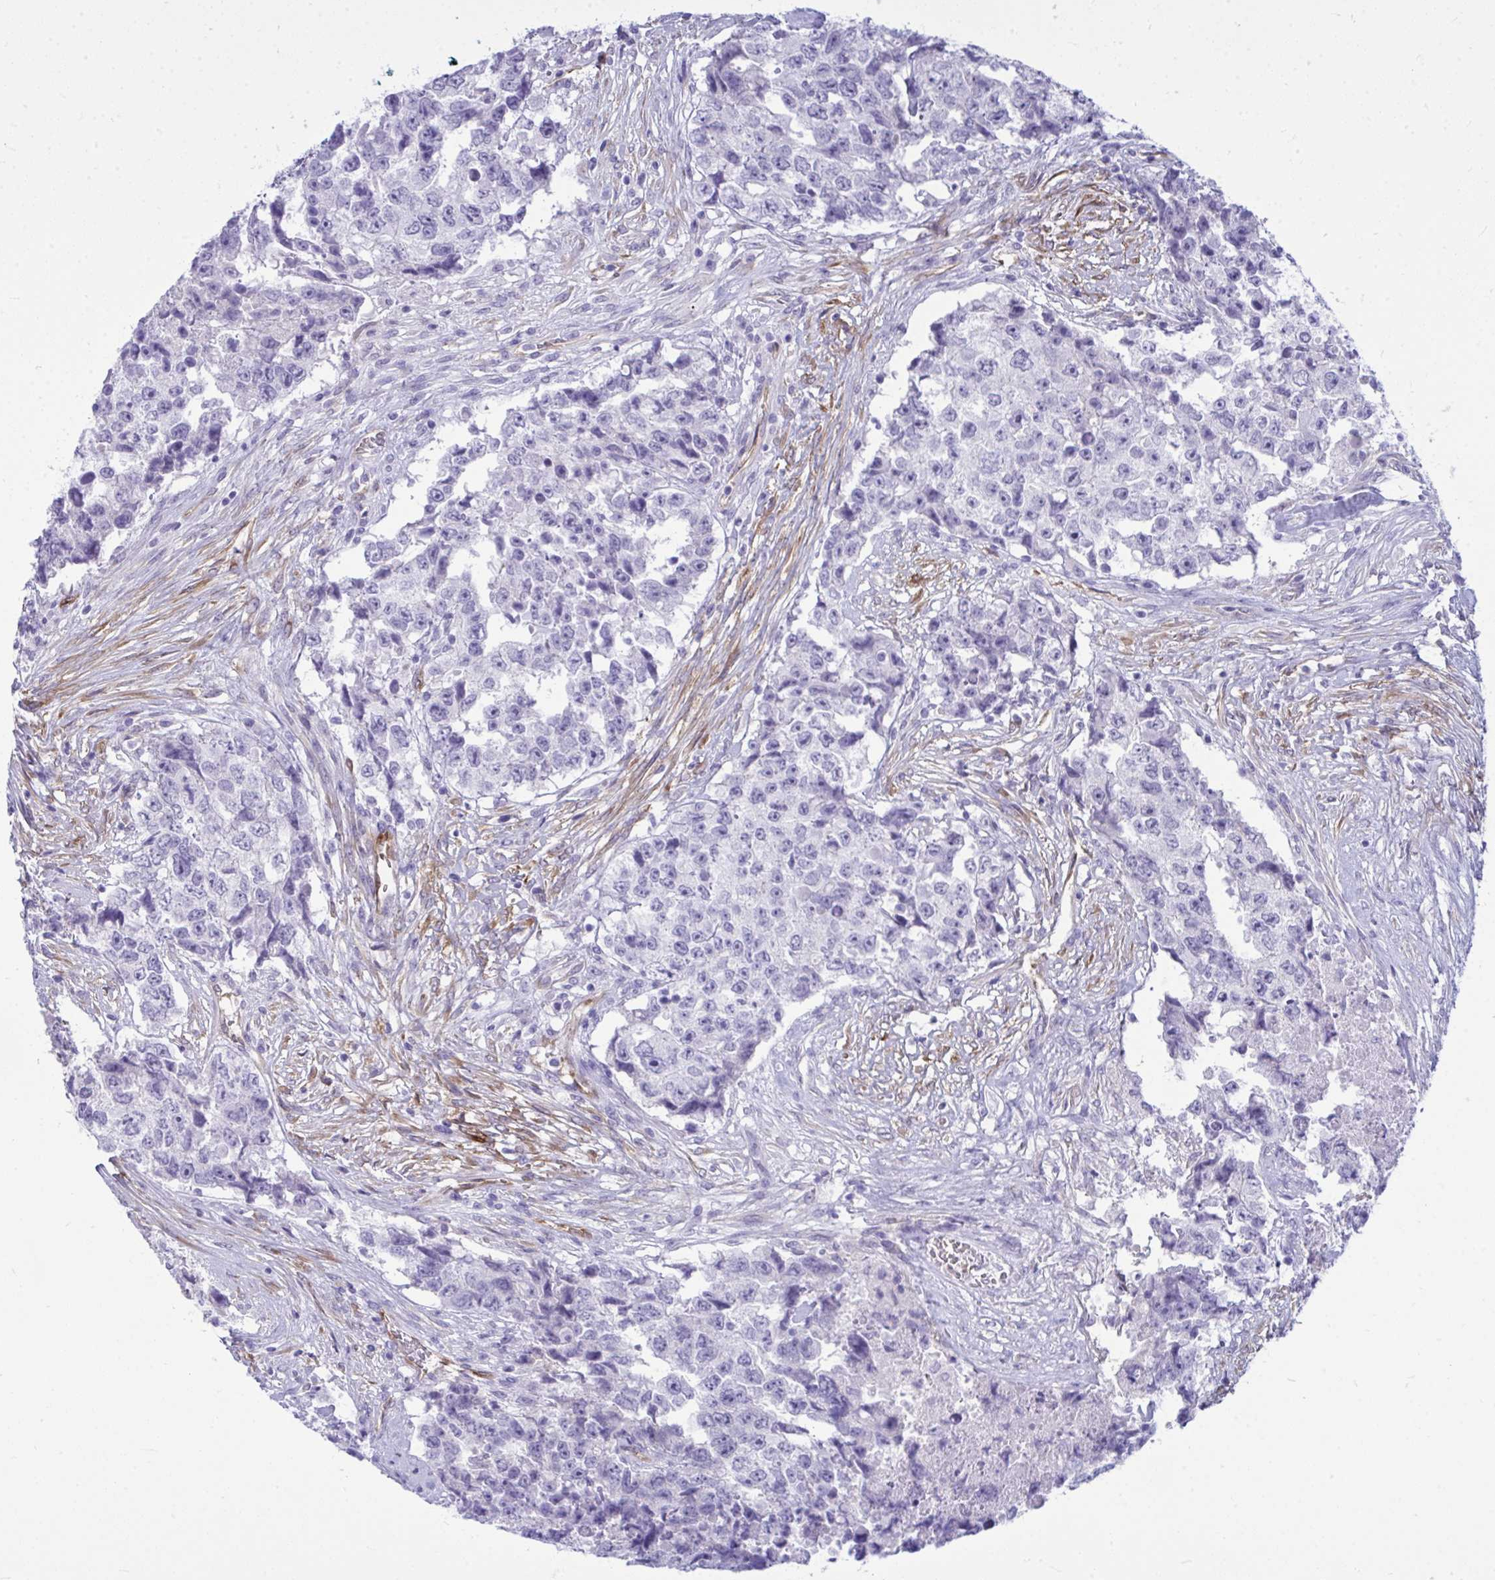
{"staining": {"intensity": "negative", "quantity": "none", "location": "none"}, "tissue": "testis cancer", "cell_type": "Tumor cells", "image_type": "cancer", "snomed": [{"axis": "morphology", "description": "Carcinoma, Embryonal, NOS"}, {"axis": "topography", "description": "Testis"}], "caption": "This histopathology image is of testis embryonal carcinoma stained with immunohistochemistry (IHC) to label a protein in brown with the nuclei are counter-stained blue. There is no staining in tumor cells. (Brightfield microscopy of DAB (3,3'-diaminobenzidine) IHC at high magnification).", "gene": "LIMS2", "patient": {"sex": "male", "age": 24}}